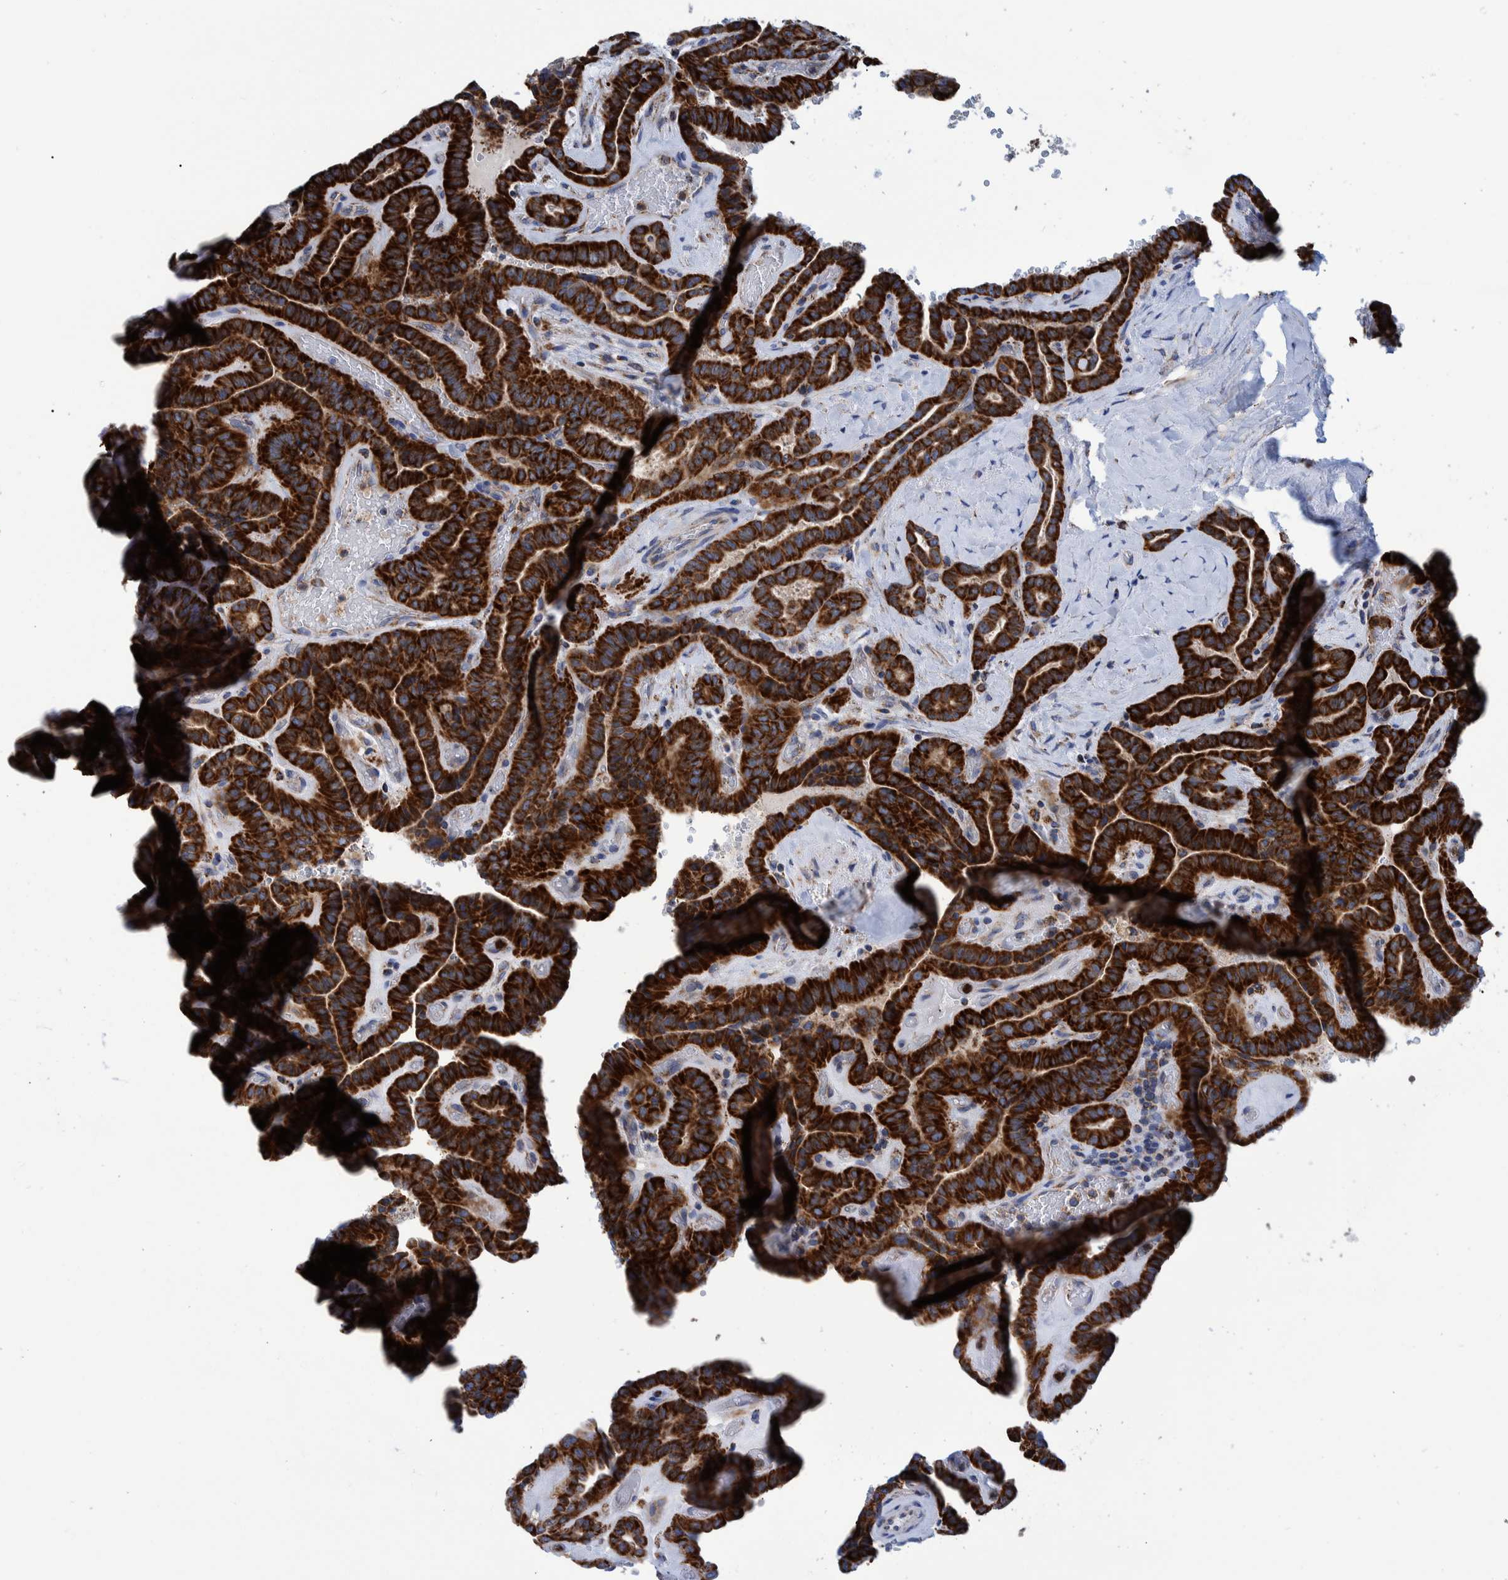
{"staining": {"intensity": "strong", "quantity": ">75%", "location": "cytoplasmic/membranous"}, "tissue": "thyroid cancer", "cell_type": "Tumor cells", "image_type": "cancer", "snomed": [{"axis": "morphology", "description": "Papillary adenocarcinoma, NOS"}, {"axis": "topography", "description": "Thyroid gland"}], "caption": "This photomicrograph displays immunohistochemistry (IHC) staining of human papillary adenocarcinoma (thyroid), with high strong cytoplasmic/membranous expression in approximately >75% of tumor cells.", "gene": "BZW2", "patient": {"sex": "male", "age": 77}}